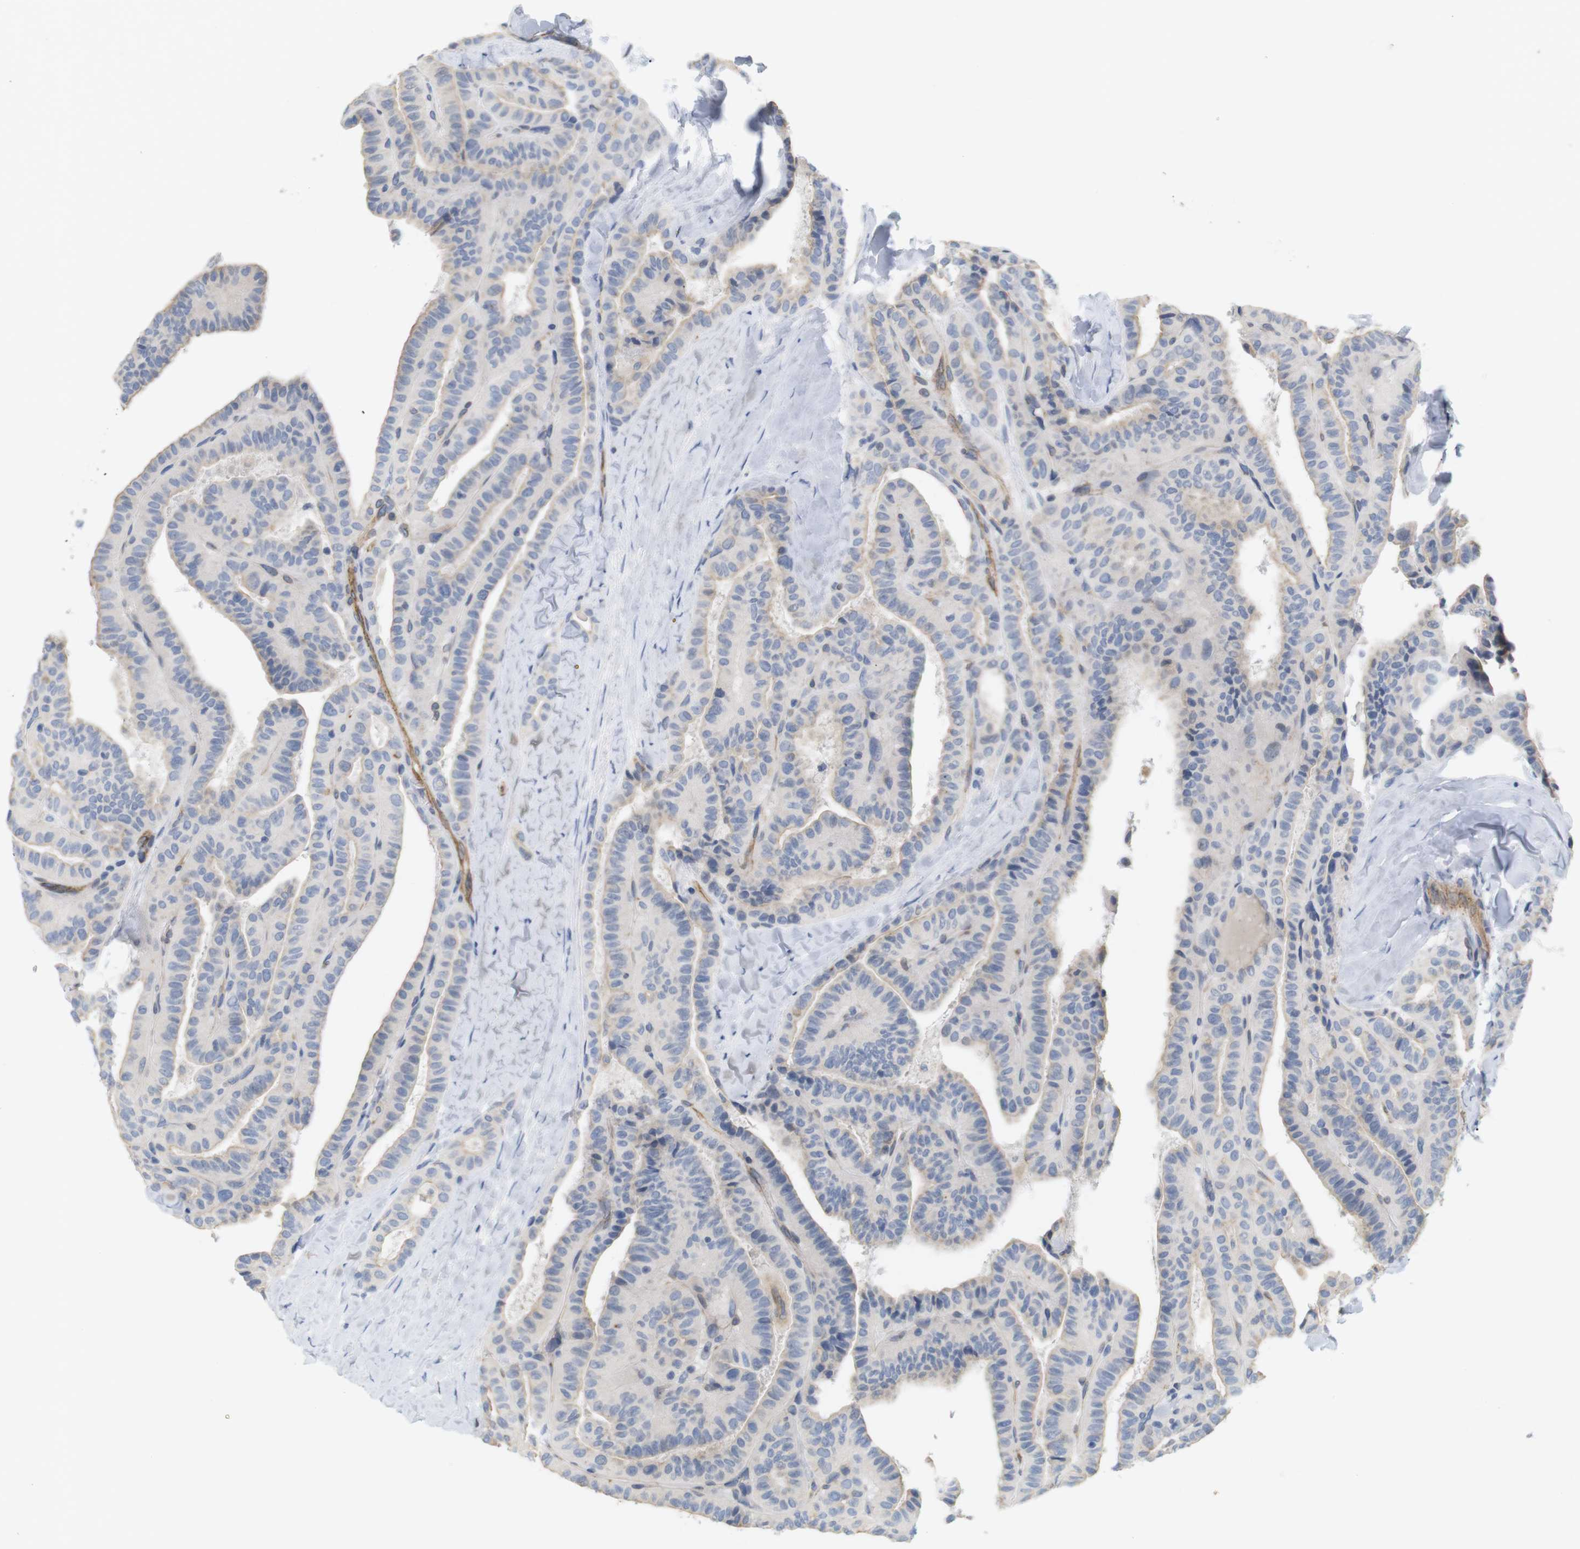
{"staining": {"intensity": "weak", "quantity": "<25%", "location": "cytoplasmic/membranous"}, "tissue": "thyroid cancer", "cell_type": "Tumor cells", "image_type": "cancer", "snomed": [{"axis": "morphology", "description": "Papillary adenocarcinoma, NOS"}, {"axis": "topography", "description": "Thyroid gland"}], "caption": "Protein analysis of thyroid papillary adenocarcinoma demonstrates no significant staining in tumor cells.", "gene": "ITPR1", "patient": {"sex": "male", "age": 77}}